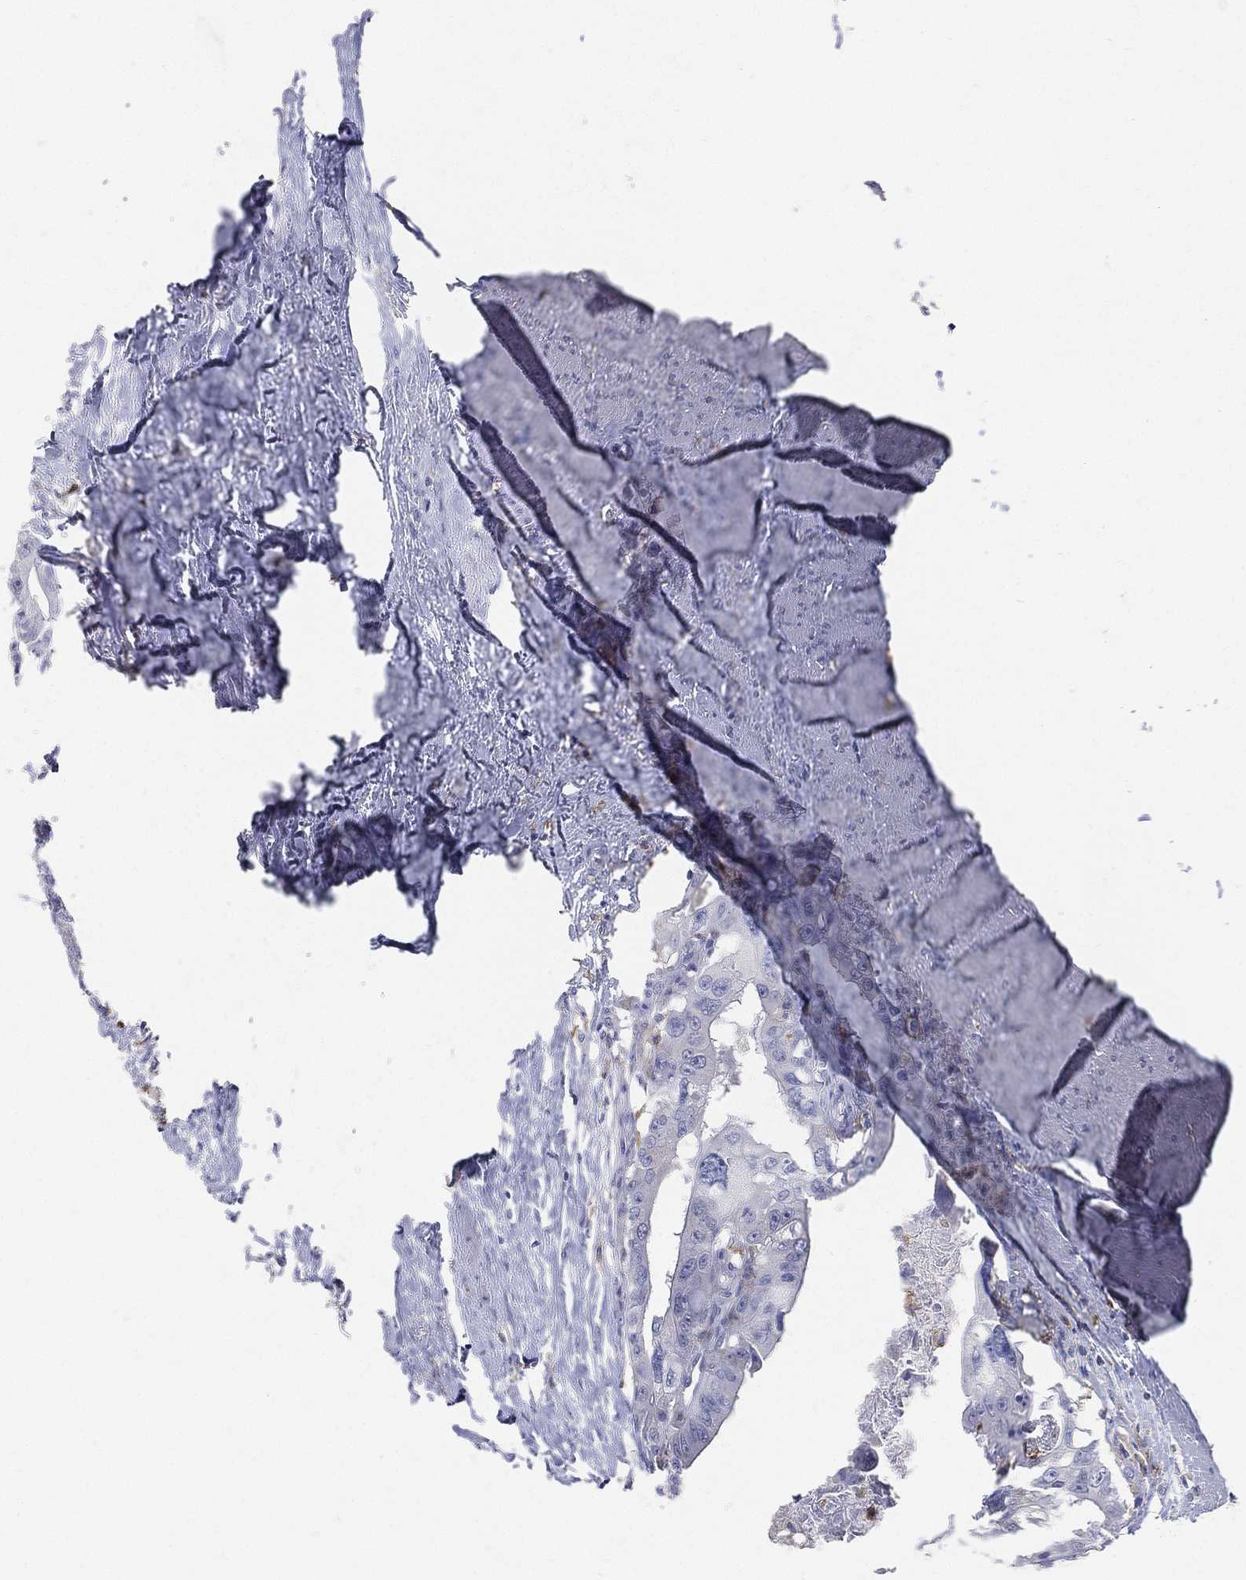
{"staining": {"intensity": "negative", "quantity": "none", "location": "none"}, "tissue": "colorectal cancer", "cell_type": "Tumor cells", "image_type": "cancer", "snomed": [{"axis": "morphology", "description": "Adenocarcinoma, NOS"}, {"axis": "topography", "description": "Rectum"}], "caption": "Colorectal adenocarcinoma stained for a protein using immunohistochemistry (IHC) exhibits no staining tumor cells.", "gene": "CD33", "patient": {"sex": "male", "age": 64}}